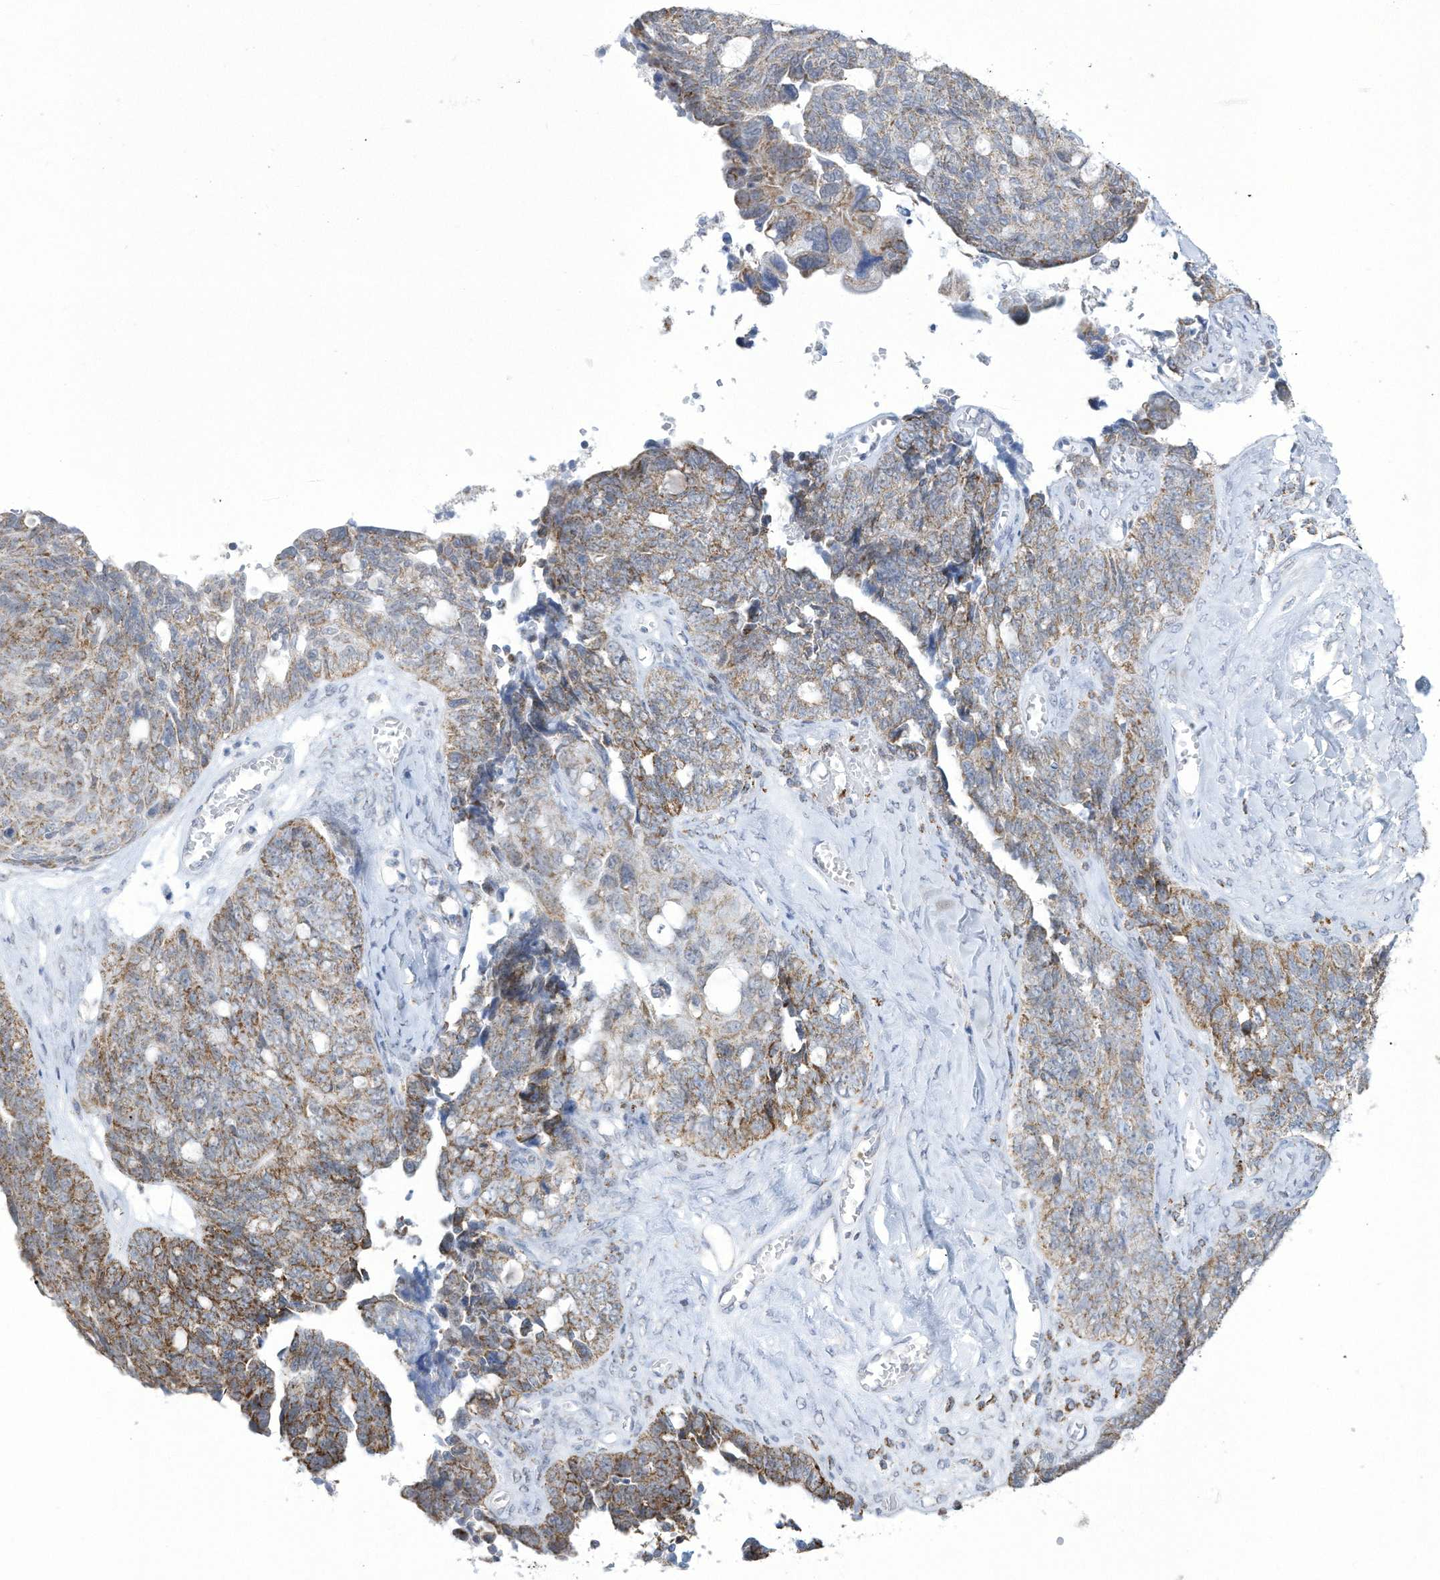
{"staining": {"intensity": "moderate", "quantity": ">75%", "location": "cytoplasmic/membranous"}, "tissue": "ovarian cancer", "cell_type": "Tumor cells", "image_type": "cancer", "snomed": [{"axis": "morphology", "description": "Cystadenocarcinoma, serous, NOS"}, {"axis": "topography", "description": "Ovary"}], "caption": "Protein expression analysis of ovarian cancer shows moderate cytoplasmic/membranous positivity in about >75% of tumor cells.", "gene": "ALDH6A1", "patient": {"sex": "female", "age": 79}}